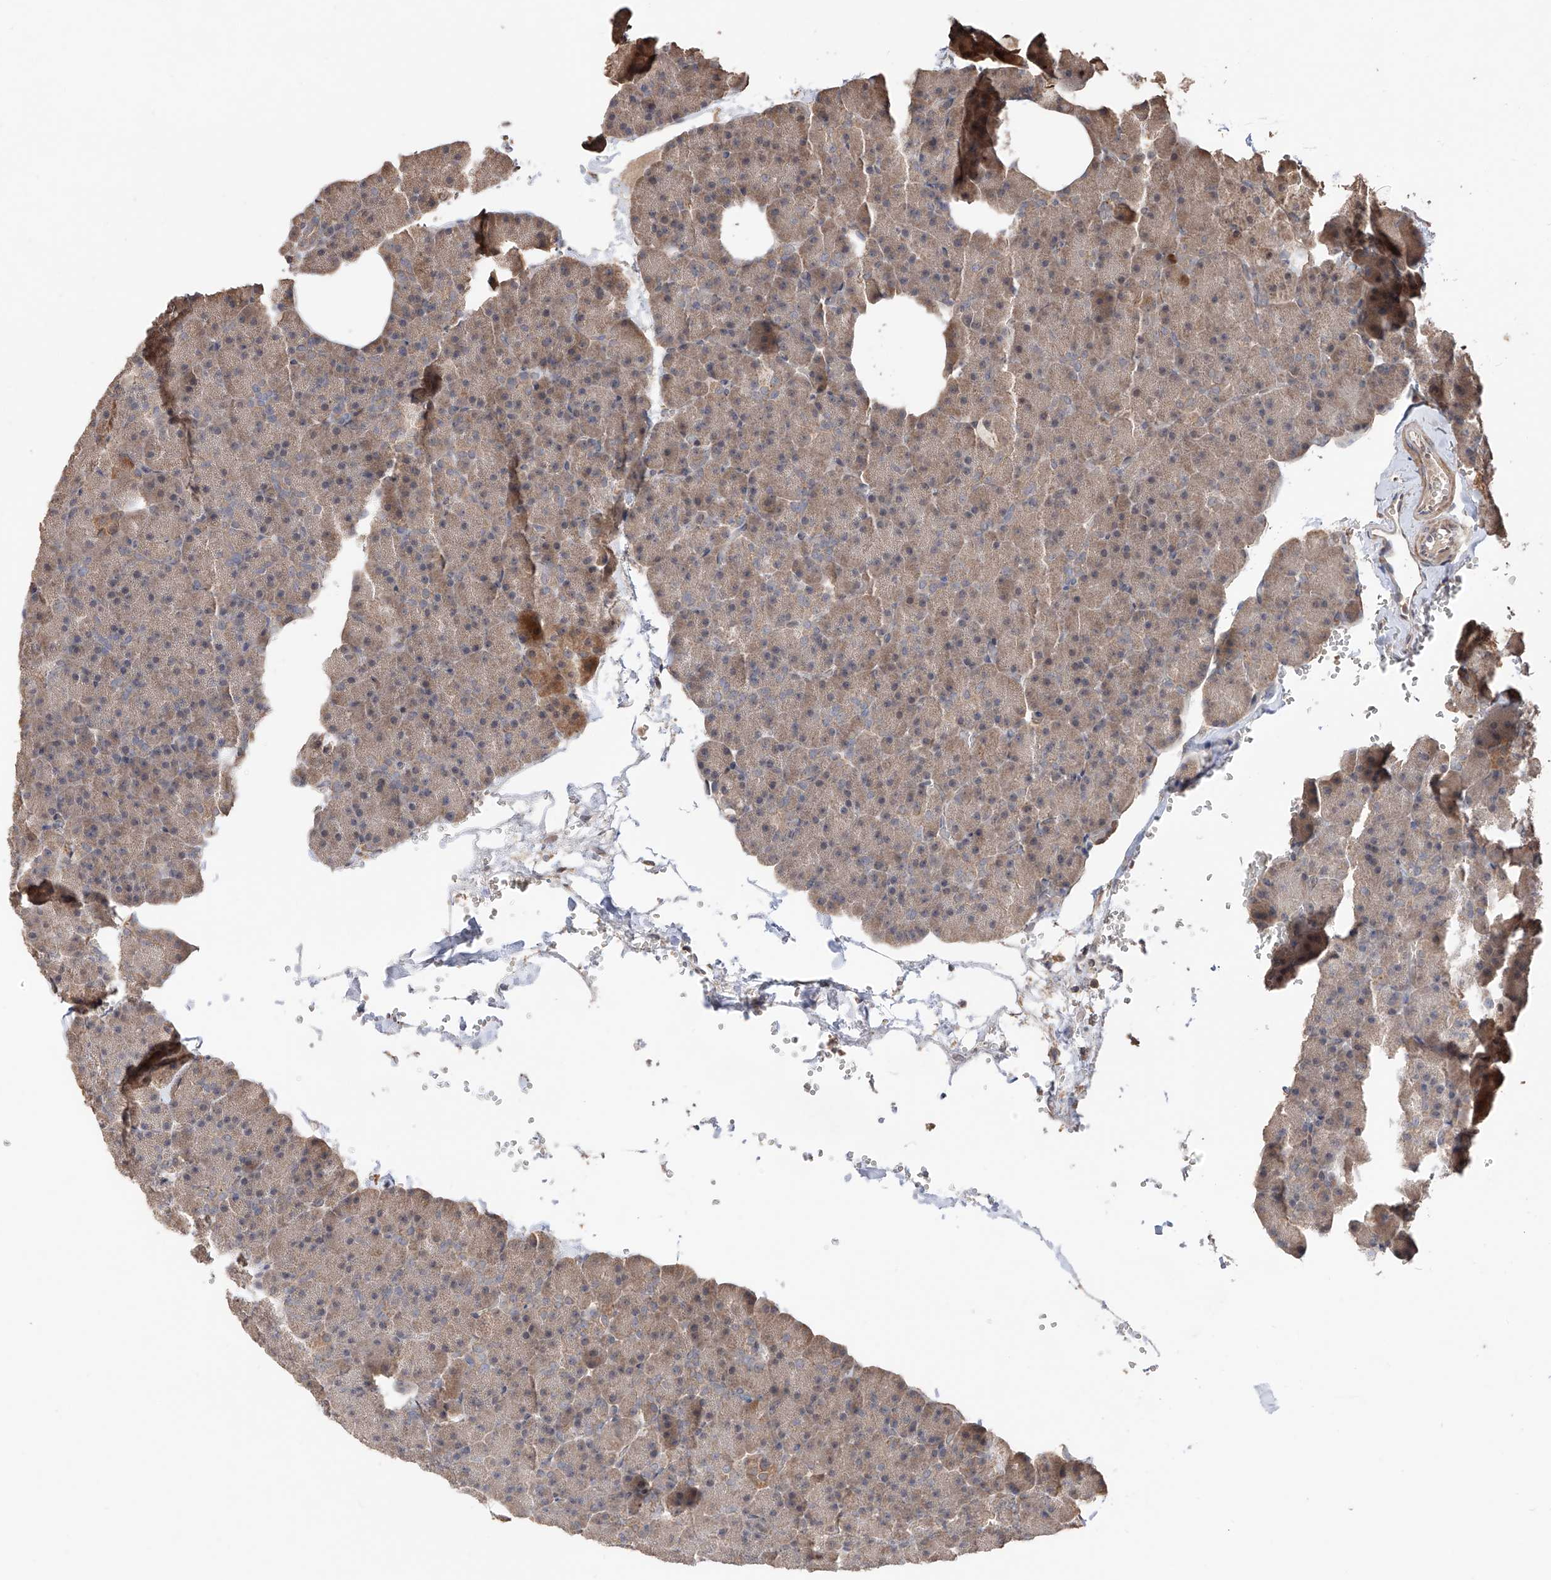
{"staining": {"intensity": "weak", "quantity": "25%-75%", "location": "cytoplasmic/membranous"}, "tissue": "pancreas", "cell_type": "Exocrine glandular cells", "image_type": "normal", "snomed": [{"axis": "morphology", "description": "Normal tissue, NOS"}, {"axis": "morphology", "description": "Carcinoid, malignant, NOS"}, {"axis": "topography", "description": "Pancreas"}], "caption": "A high-resolution photomicrograph shows immunohistochemistry (IHC) staining of unremarkable pancreas, which reveals weak cytoplasmic/membranous expression in approximately 25%-75% of exocrine glandular cells.", "gene": "FAM135A", "patient": {"sex": "female", "age": 35}}